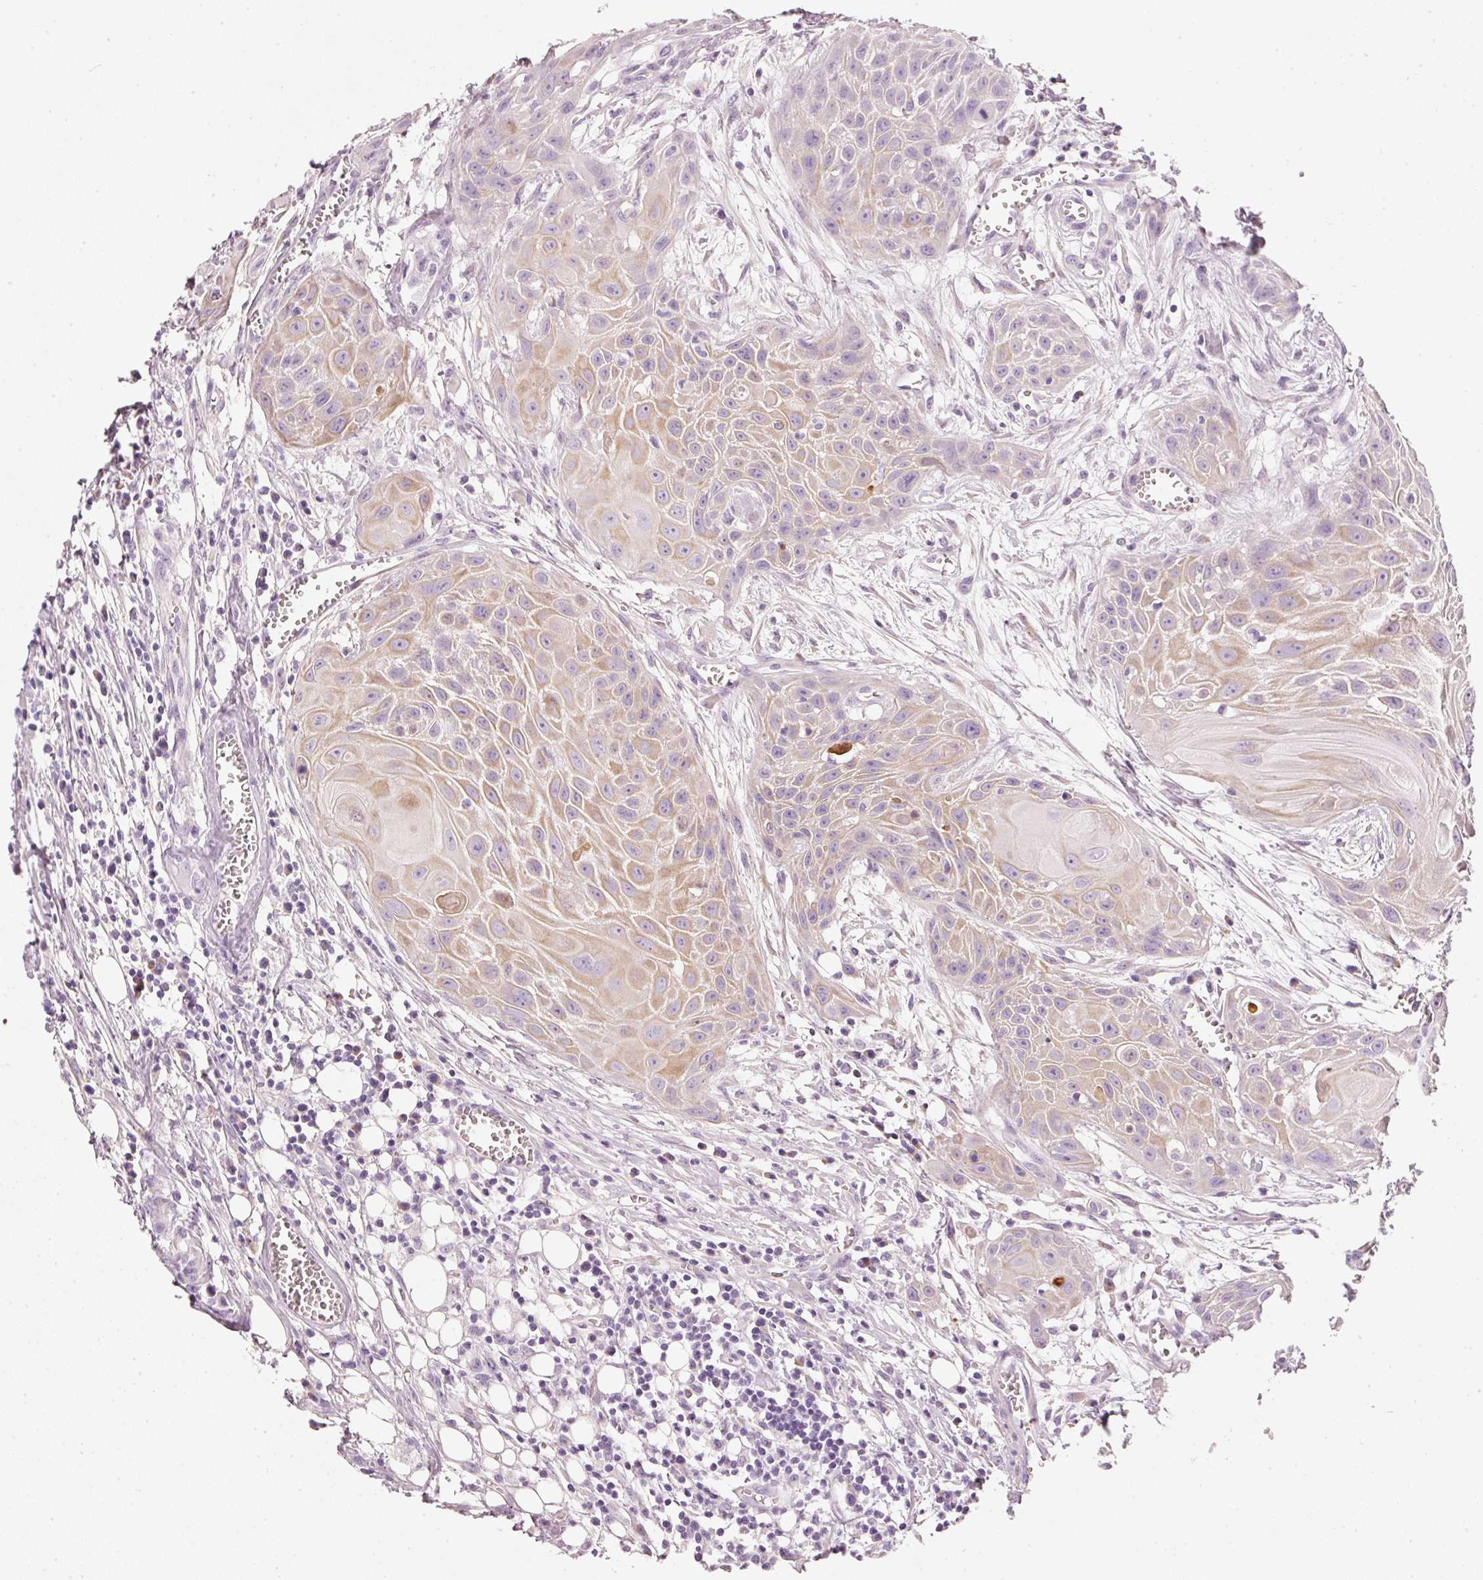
{"staining": {"intensity": "moderate", "quantity": "<25%", "location": "cytoplasmic/membranous"}, "tissue": "head and neck cancer", "cell_type": "Tumor cells", "image_type": "cancer", "snomed": [{"axis": "morphology", "description": "Squamous cell carcinoma, NOS"}, {"axis": "topography", "description": "Lymph node"}, {"axis": "topography", "description": "Salivary gland"}, {"axis": "topography", "description": "Head-Neck"}], "caption": "Immunohistochemistry (IHC) of head and neck cancer shows low levels of moderate cytoplasmic/membranous staining in about <25% of tumor cells.", "gene": "PDXDC1", "patient": {"sex": "female", "age": 74}}